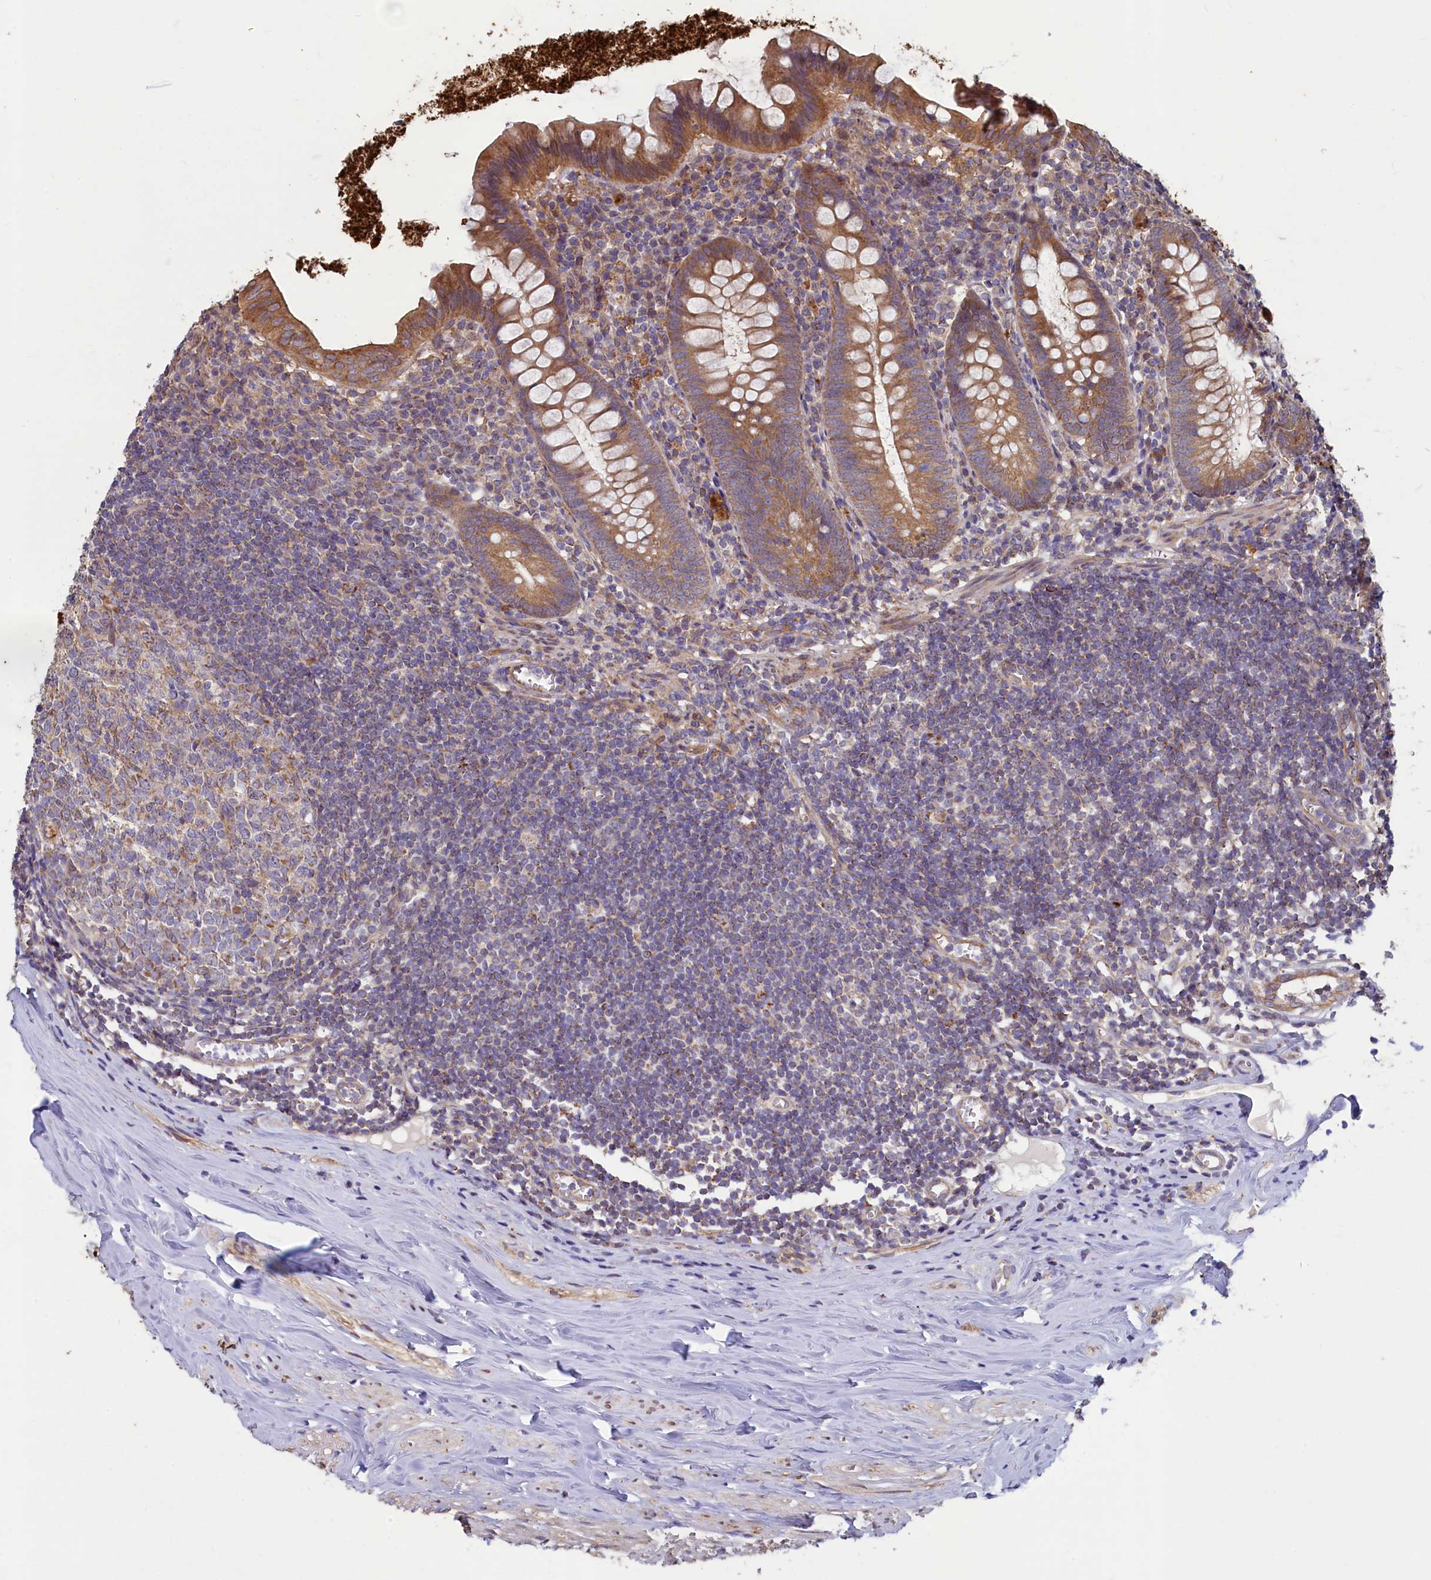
{"staining": {"intensity": "moderate", "quantity": ">75%", "location": "cytoplasmic/membranous"}, "tissue": "appendix", "cell_type": "Glandular cells", "image_type": "normal", "snomed": [{"axis": "morphology", "description": "Normal tissue, NOS"}, {"axis": "topography", "description": "Appendix"}], "caption": "Protein staining by immunohistochemistry (IHC) exhibits moderate cytoplasmic/membranous staining in about >75% of glandular cells in unremarkable appendix.", "gene": "SPATA2L", "patient": {"sex": "female", "age": 51}}